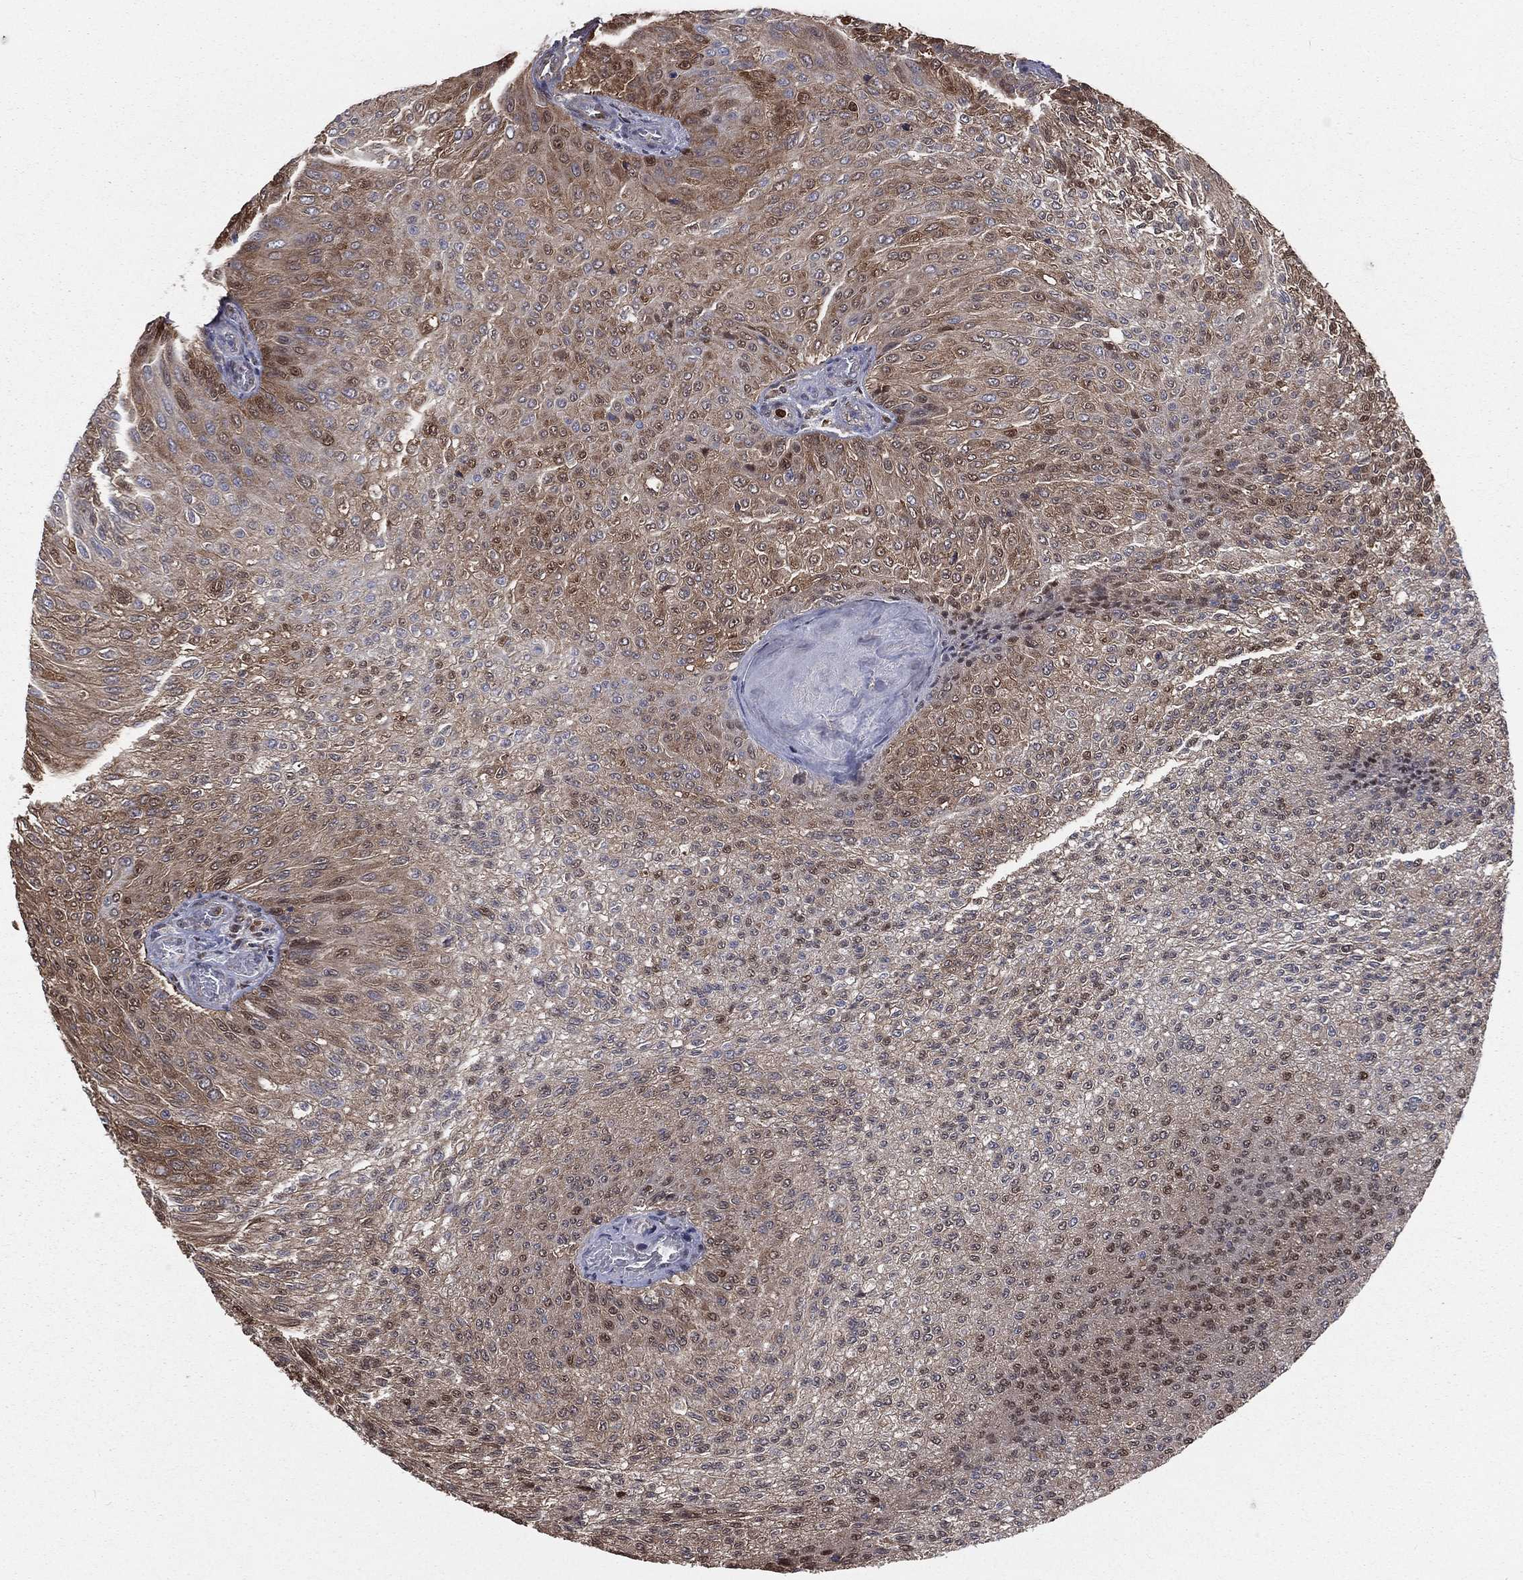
{"staining": {"intensity": "weak", "quantity": "<25%", "location": "cytoplasmic/membranous"}, "tissue": "urothelial cancer", "cell_type": "Tumor cells", "image_type": "cancer", "snomed": [{"axis": "morphology", "description": "Urothelial carcinoma, Low grade"}, {"axis": "topography", "description": "Ureter, NOS"}, {"axis": "topography", "description": "Urinary bladder"}], "caption": "Immunohistochemistry image of urothelial carcinoma (low-grade) stained for a protein (brown), which exhibits no expression in tumor cells.", "gene": "TBC1D2", "patient": {"sex": "male", "age": 78}}